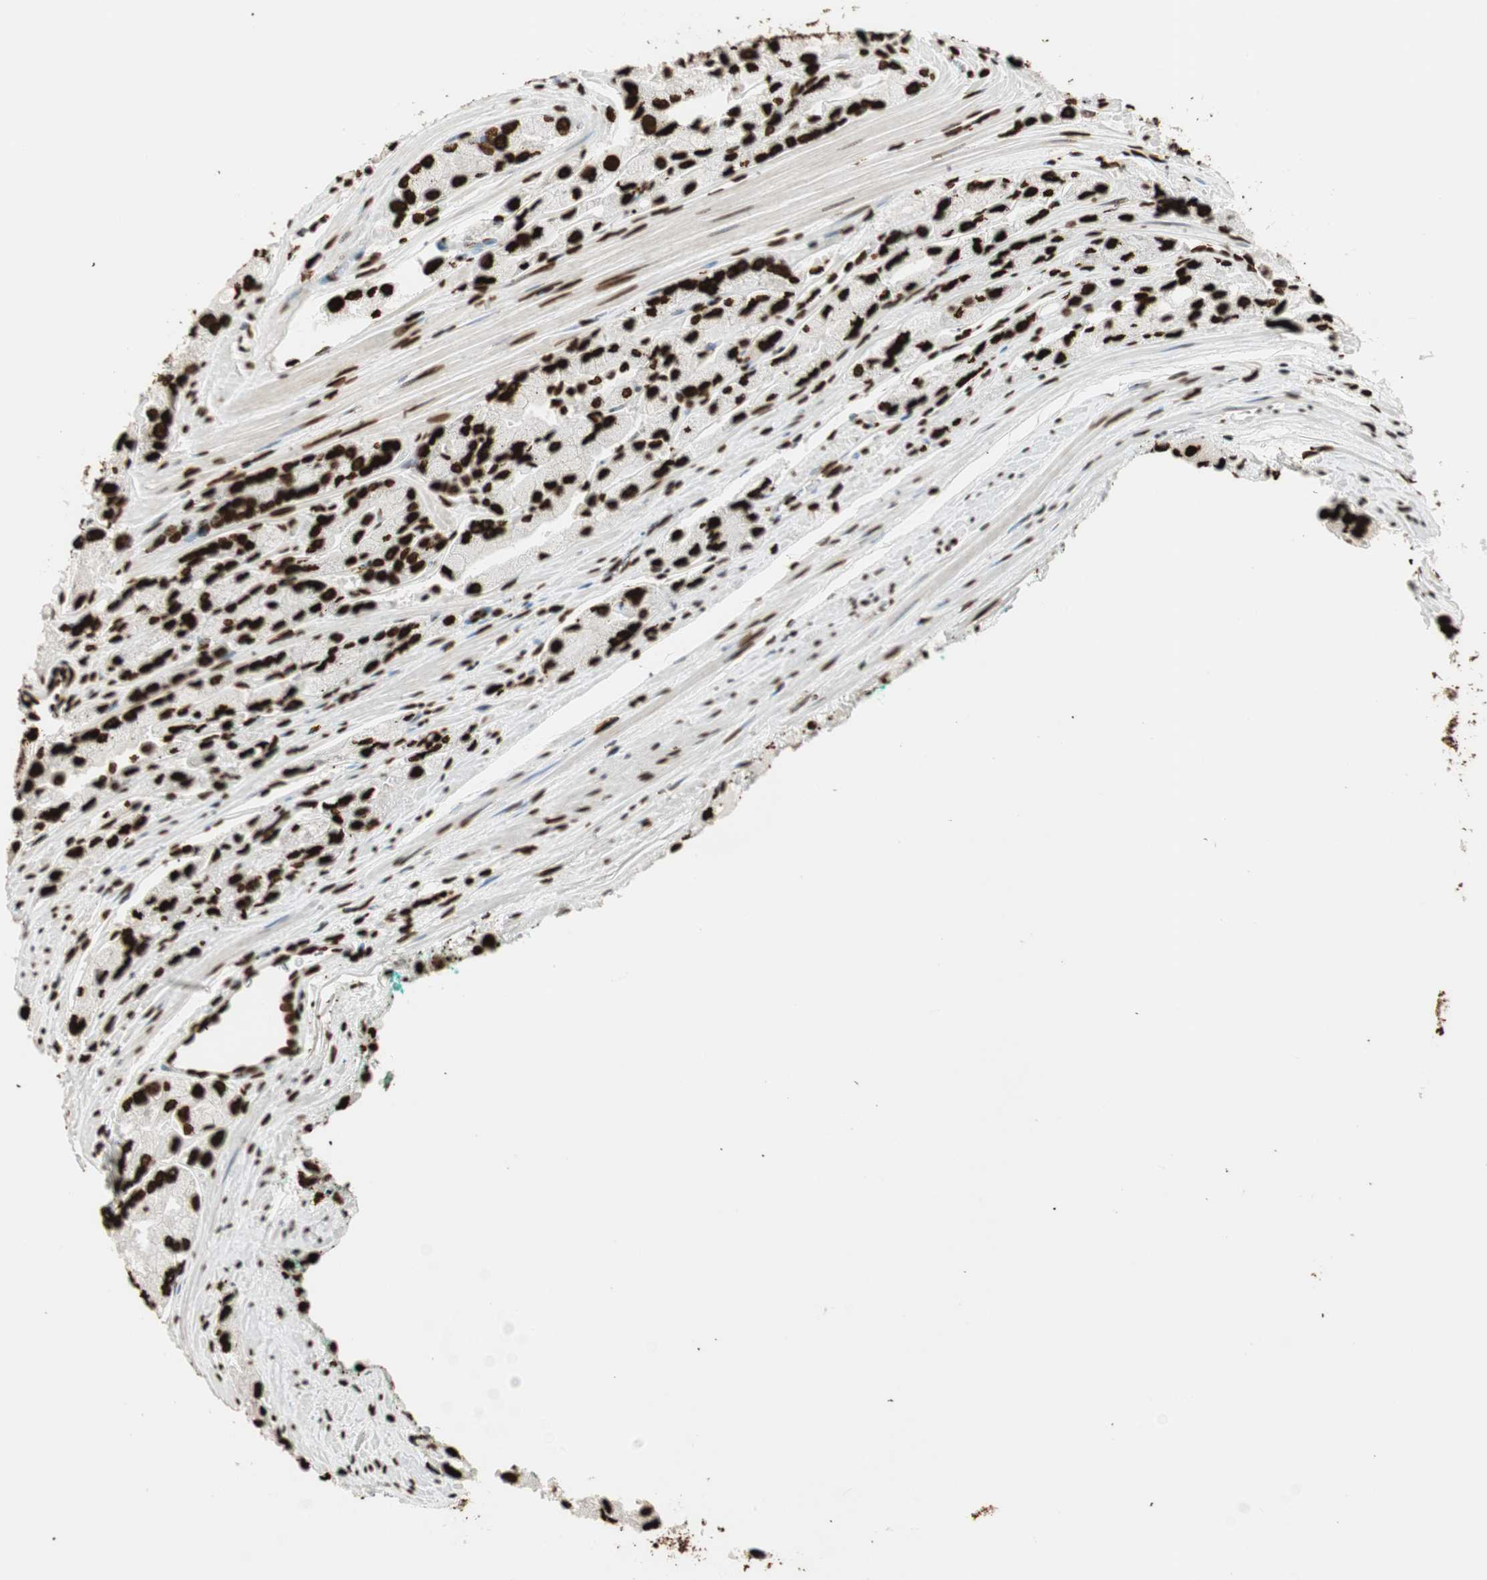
{"staining": {"intensity": "strong", "quantity": ">75%", "location": "nuclear"}, "tissue": "prostate cancer", "cell_type": "Tumor cells", "image_type": "cancer", "snomed": [{"axis": "morphology", "description": "Adenocarcinoma, High grade"}, {"axis": "topography", "description": "Prostate"}], "caption": "Strong nuclear protein expression is identified in about >75% of tumor cells in prostate cancer (adenocarcinoma (high-grade)).", "gene": "GLI2", "patient": {"sex": "male", "age": 58}}